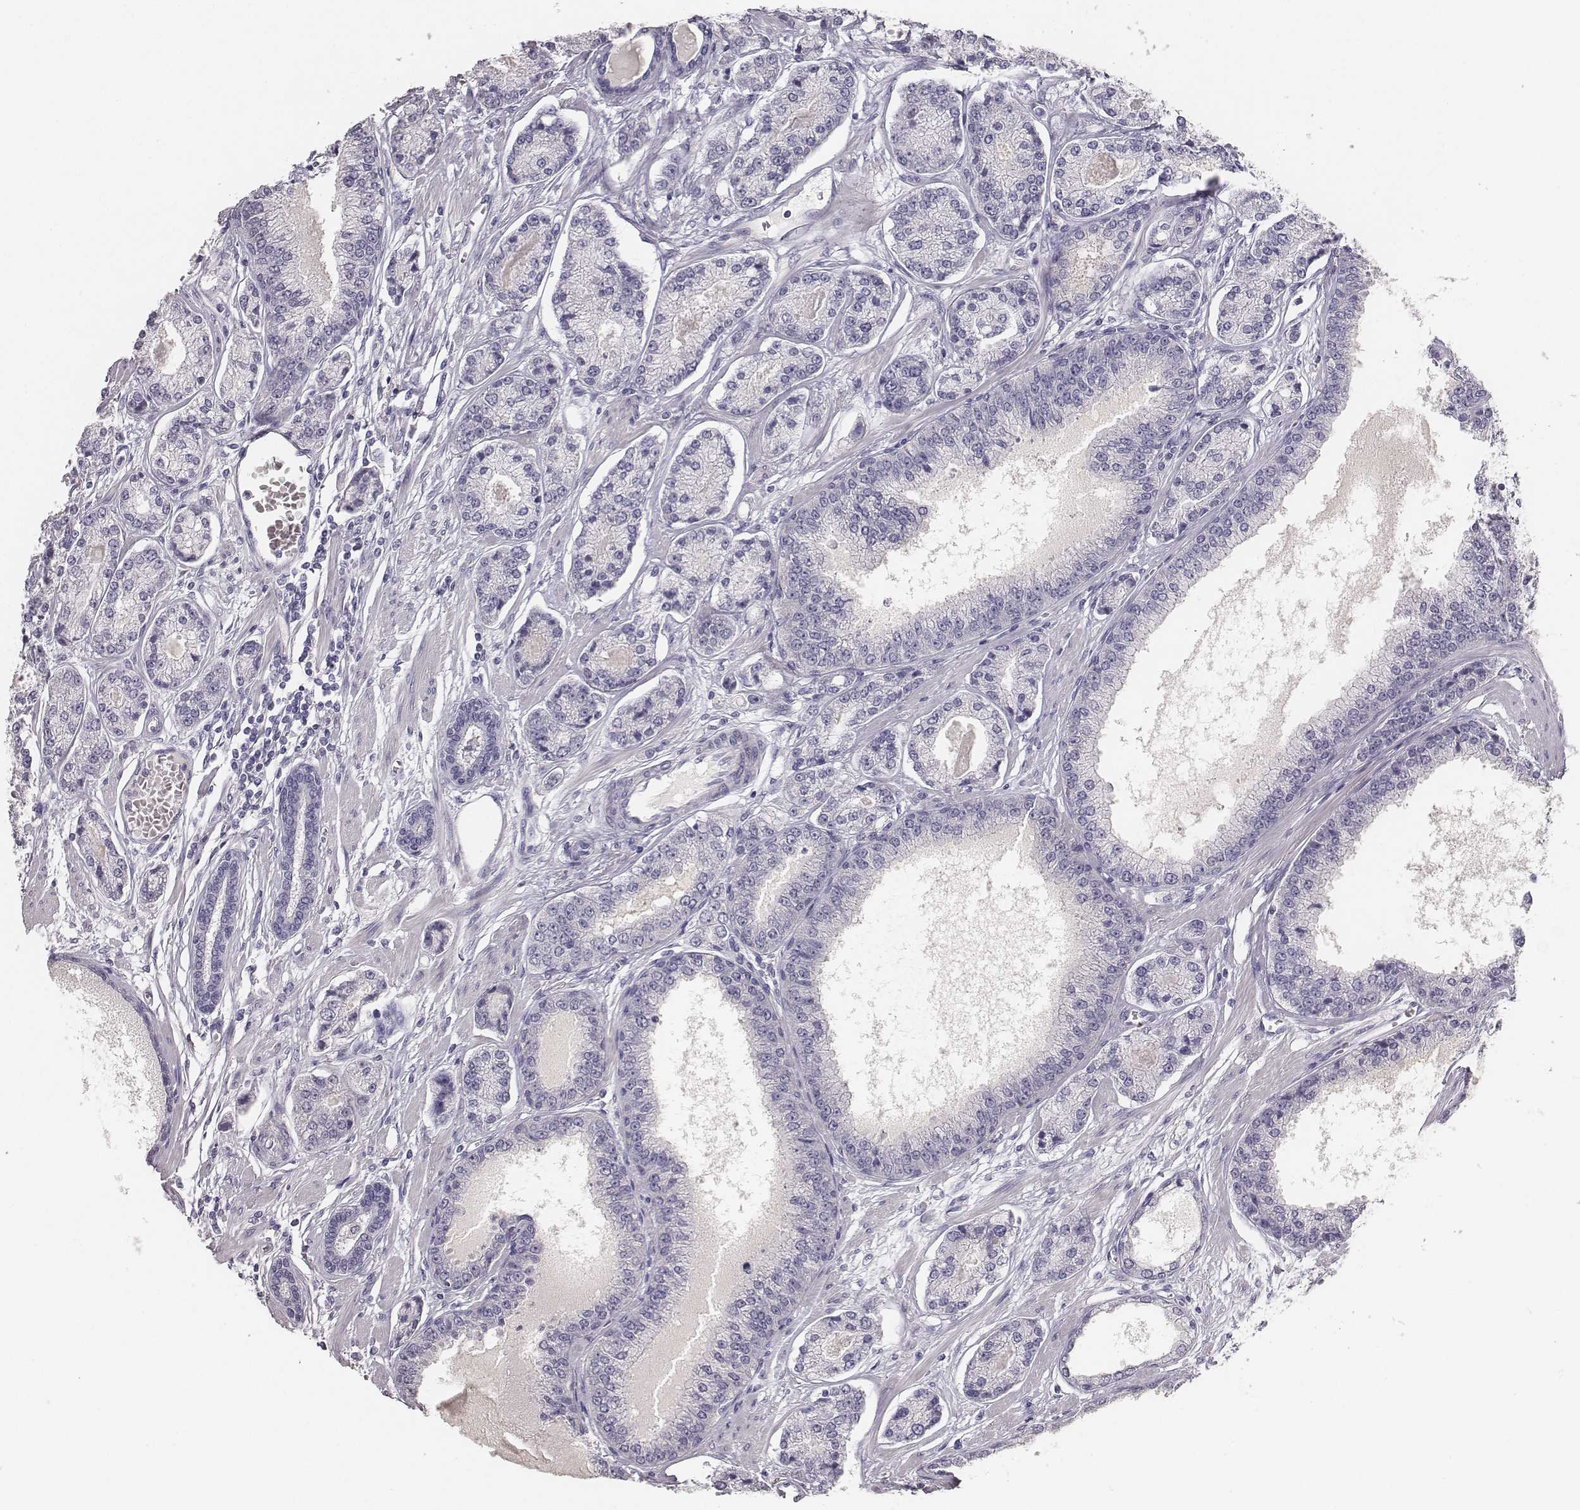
{"staining": {"intensity": "negative", "quantity": "none", "location": "none"}, "tissue": "prostate cancer", "cell_type": "Tumor cells", "image_type": "cancer", "snomed": [{"axis": "morphology", "description": "Adenocarcinoma, NOS"}, {"axis": "topography", "description": "Prostate"}], "caption": "Prostate cancer was stained to show a protein in brown. There is no significant positivity in tumor cells.", "gene": "MYH6", "patient": {"sex": "male", "age": 64}}